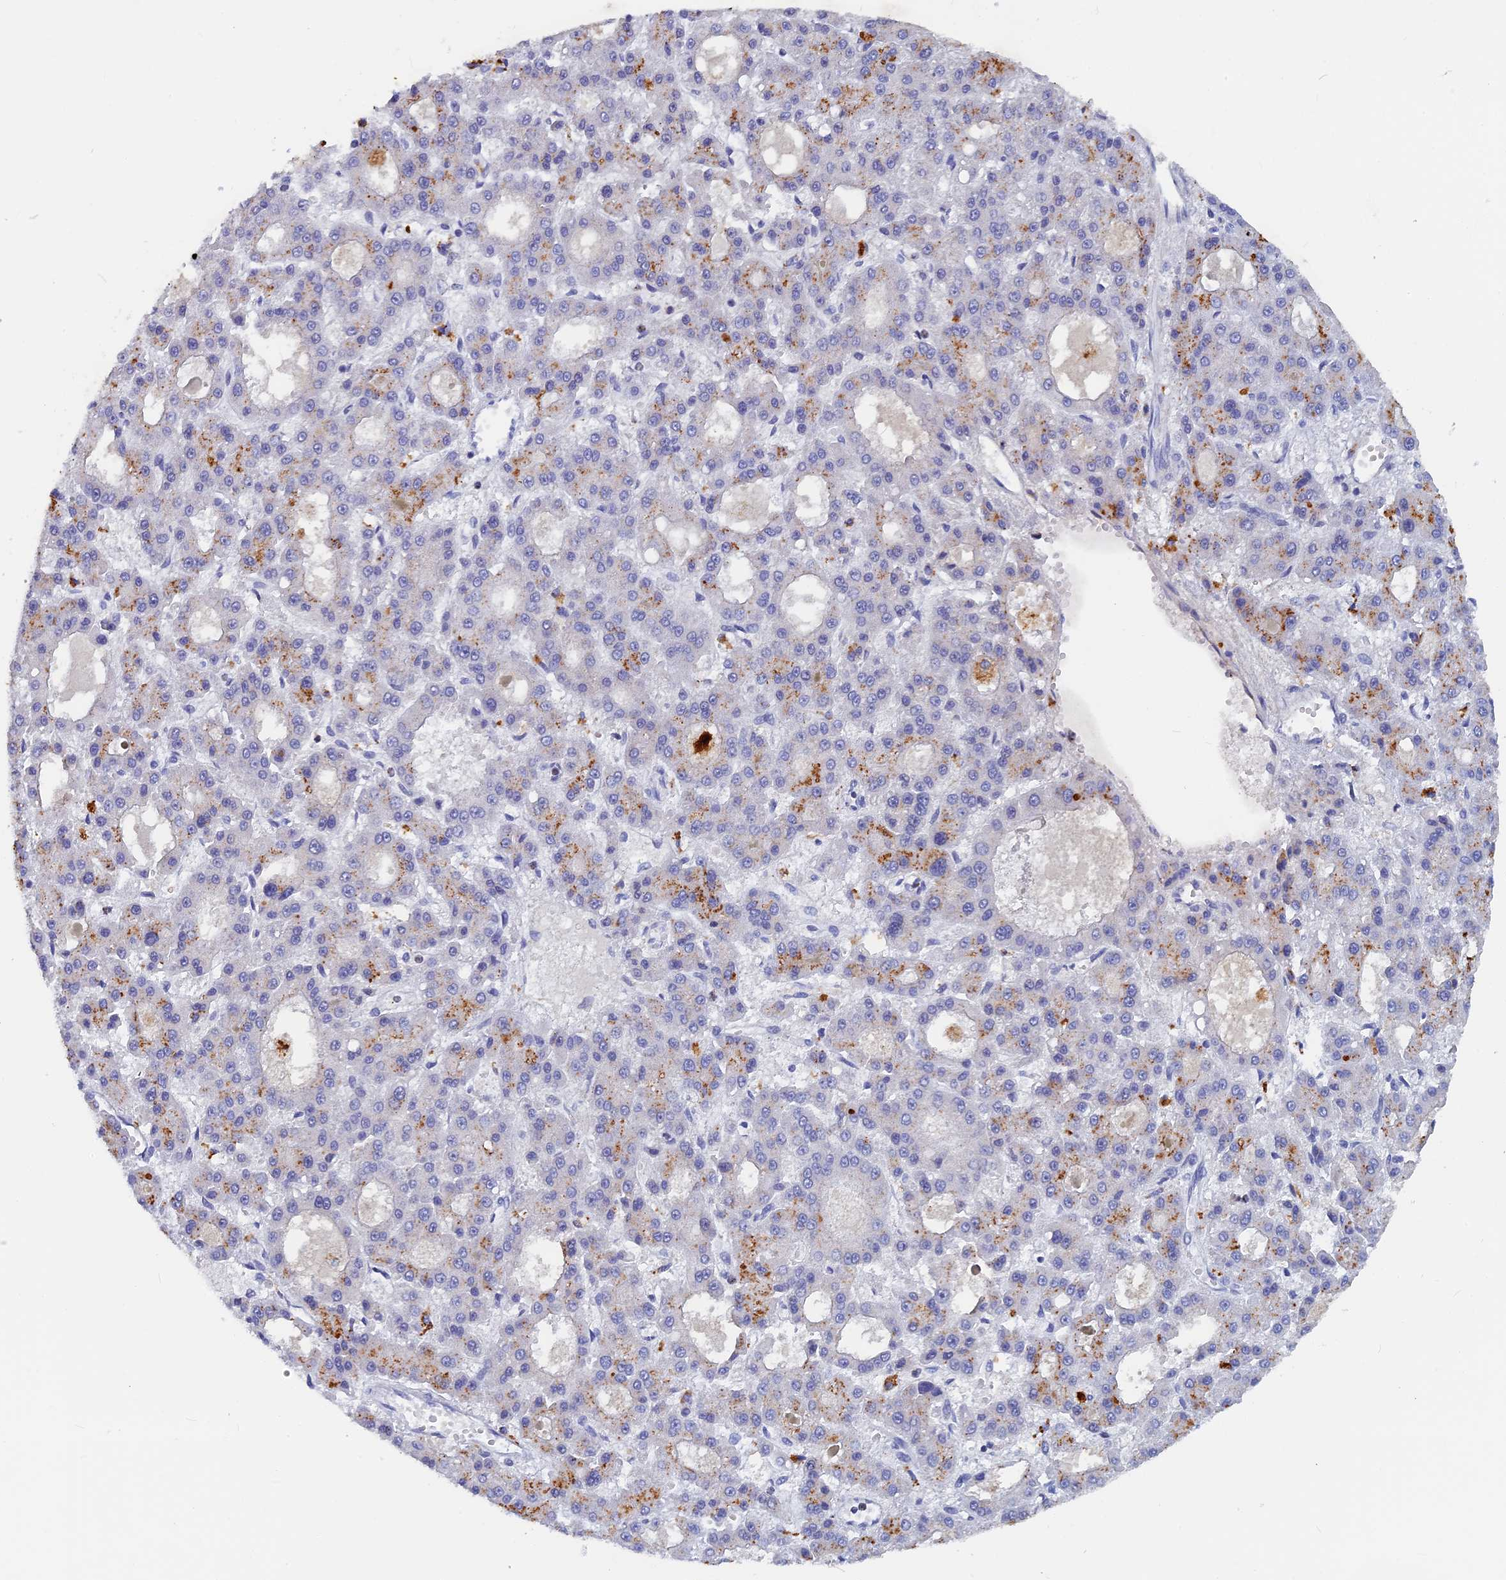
{"staining": {"intensity": "moderate", "quantity": "<25%", "location": "cytoplasmic/membranous"}, "tissue": "liver cancer", "cell_type": "Tumor cells", "image_type": "cancer", "snomed": [{"axis": "morphology", "description": "Carcinoma, Hepatocellular, NOS"}, {"axis": "topography", "description": "Liver"}], "caption": "Human liver cancer (hepatocellular carcinoma) stained with a protein marker shows moderate staining in tumor cells.", "gene": "ACP7", "patient": {"sex": "male", "age": 70}}